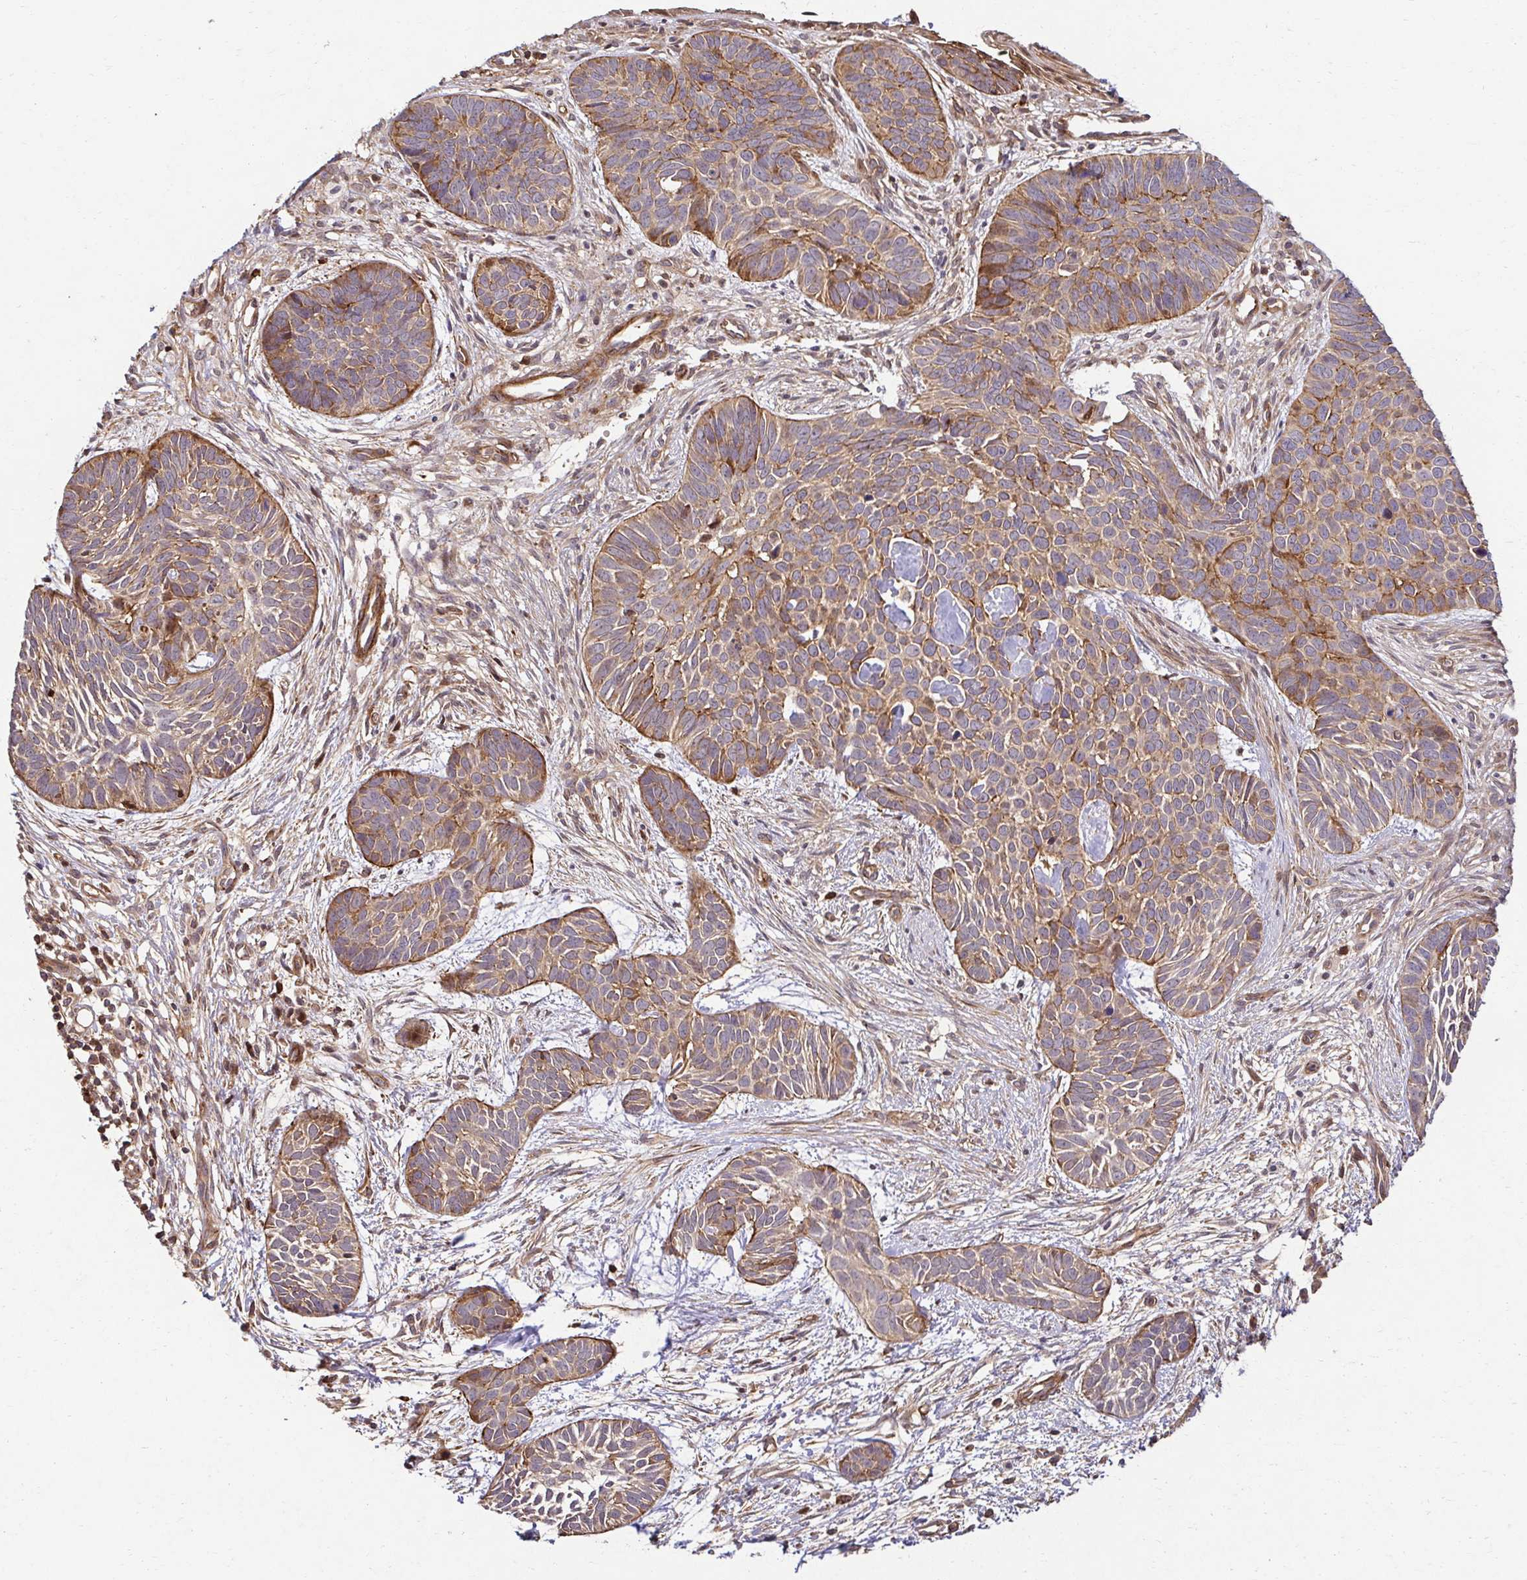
{"staining": {"intensity": "weak", "quantity": "25%-75%", "location": "cytoplasmic/membranous"}, "tissue": "skin cancer", "cell_type": "Tumor cells", "image_type": "cancer", "snomed": [{"axis": "morphology", "description": "Basal cell carcinoma"}, {"axis": "topography", "description": "Skin"}], "caption": "Protein staining of skin cancer tissue reveals weak cytoplasmic/membranous expression in approximately 25%-75% of tumor cells.", "gene": "PSMA4", "patient": {"sex": "male", "age": 69}}